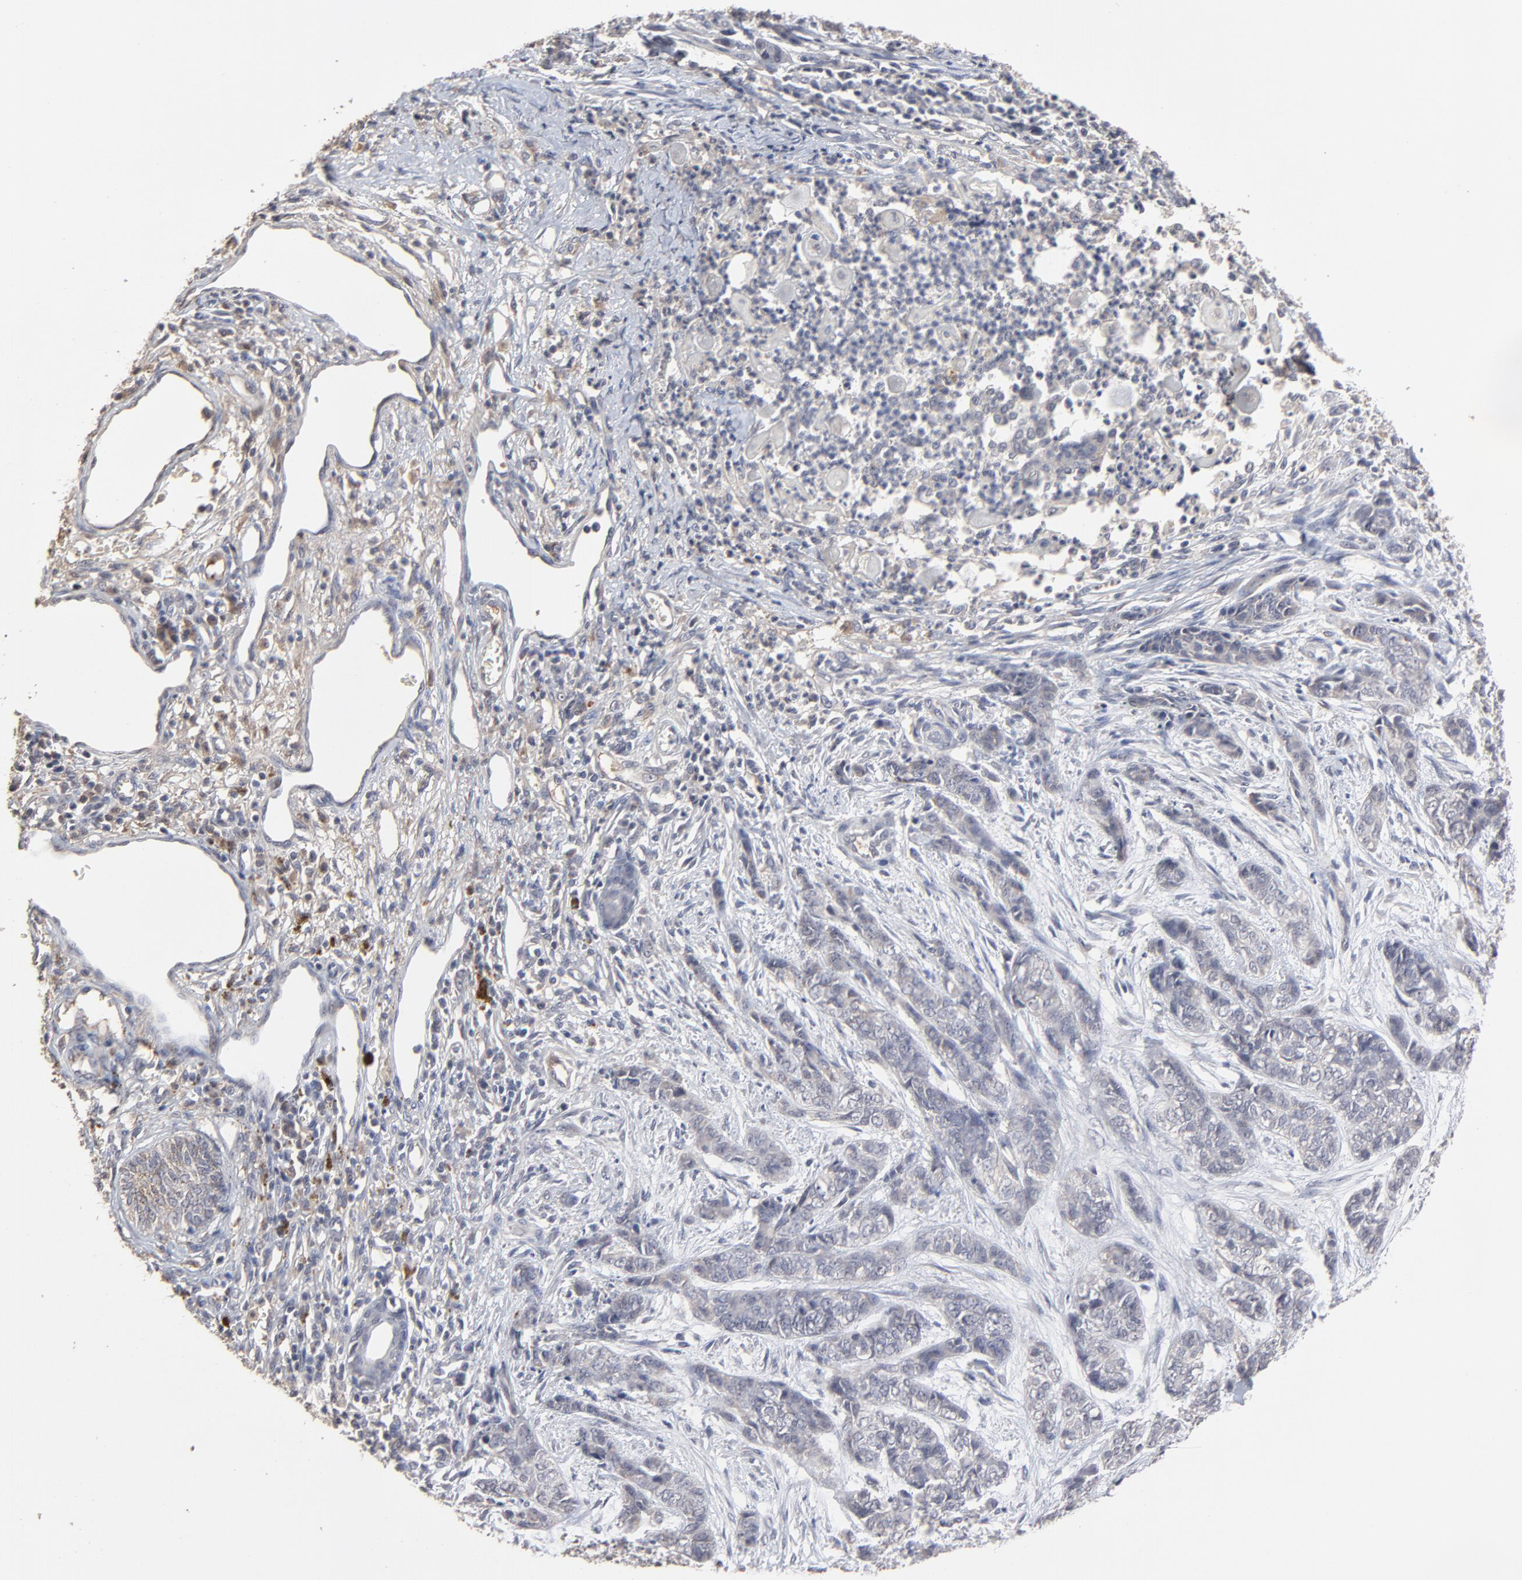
{"staining": {"intensity": "negative", "quantity": "none", "location": "none"}, "tissue": "skin cancer", "cell_type": "Tumor cells", "image_type": "cancer", "snomed": [{"axis": "morphology", "description": "Basal cell carcinoma"}, {"axis": "topography", "description": "Skin"}], "caption": "Immunohistochemistry (IHC) micrograph of human skin basal cell carcinoma stained for a protein (brown), which shows no staining in tumor cells.", "gene": "VPREB3", "patient": {"sex": "female", "age": 64}}